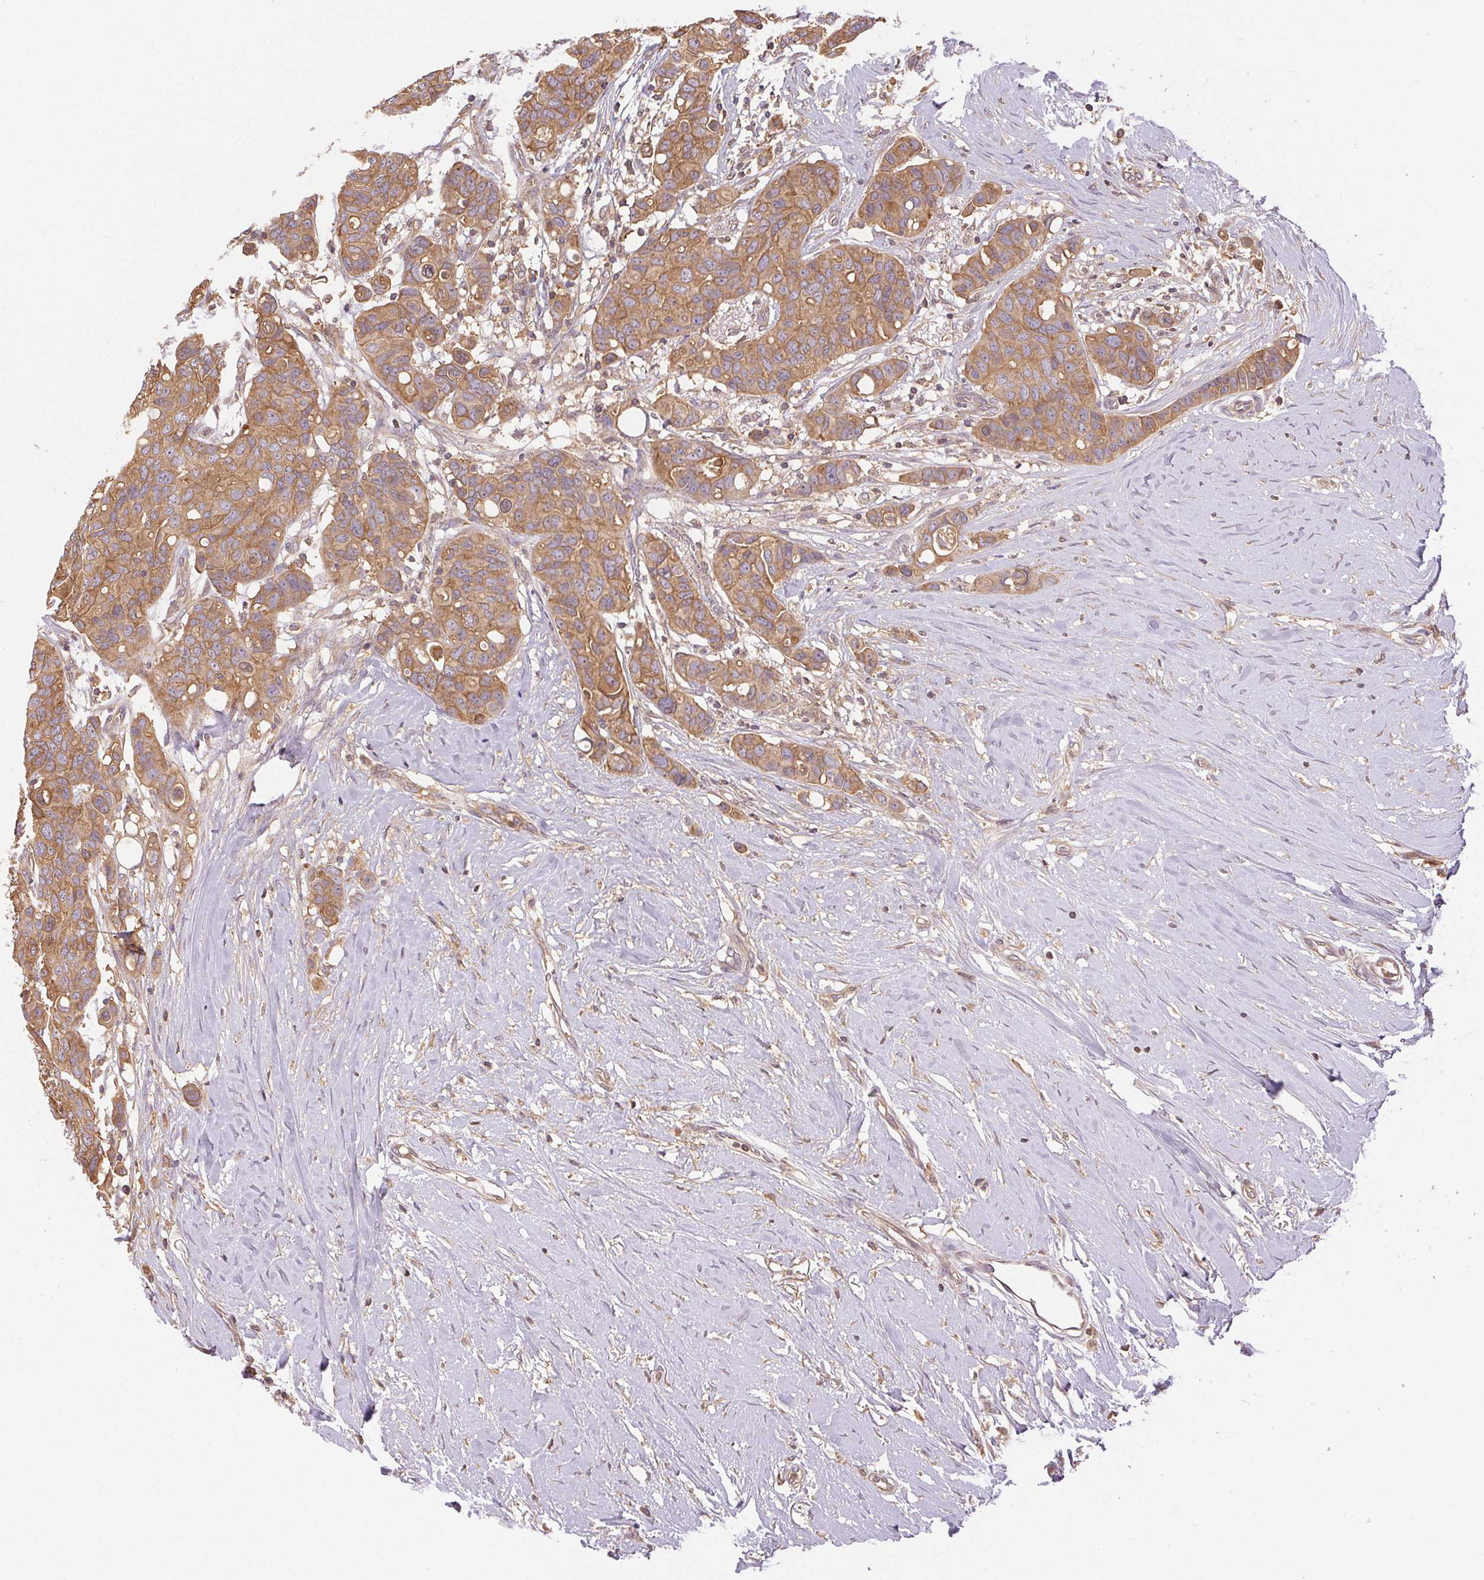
{"staining": {"intensity": "moderate", "quantity": ">75%", "location": "cytoplasmic/membranous"}, "tissue": "breast cancer", "cell_type": "Tumor cells", "image_type": "cancer", "snomed": [{"axis": "morphology", "description": "Duct carcinoma"}, {"axis": "topography", "description": "Breast"}], "caption": "IHC (DAB (3,3'-diaminobenzidine)) staining of intraductal carcinoma (breast) shows moderate cytoplasmic/membranous protein positivity in about >75% of tumor cells. (DAB (3,3'-diaminobenzidine) IHC with brightfield microscopy, high magnification).", "gene": "GDI2", "patient": {"sex": "female", "age": 54}}